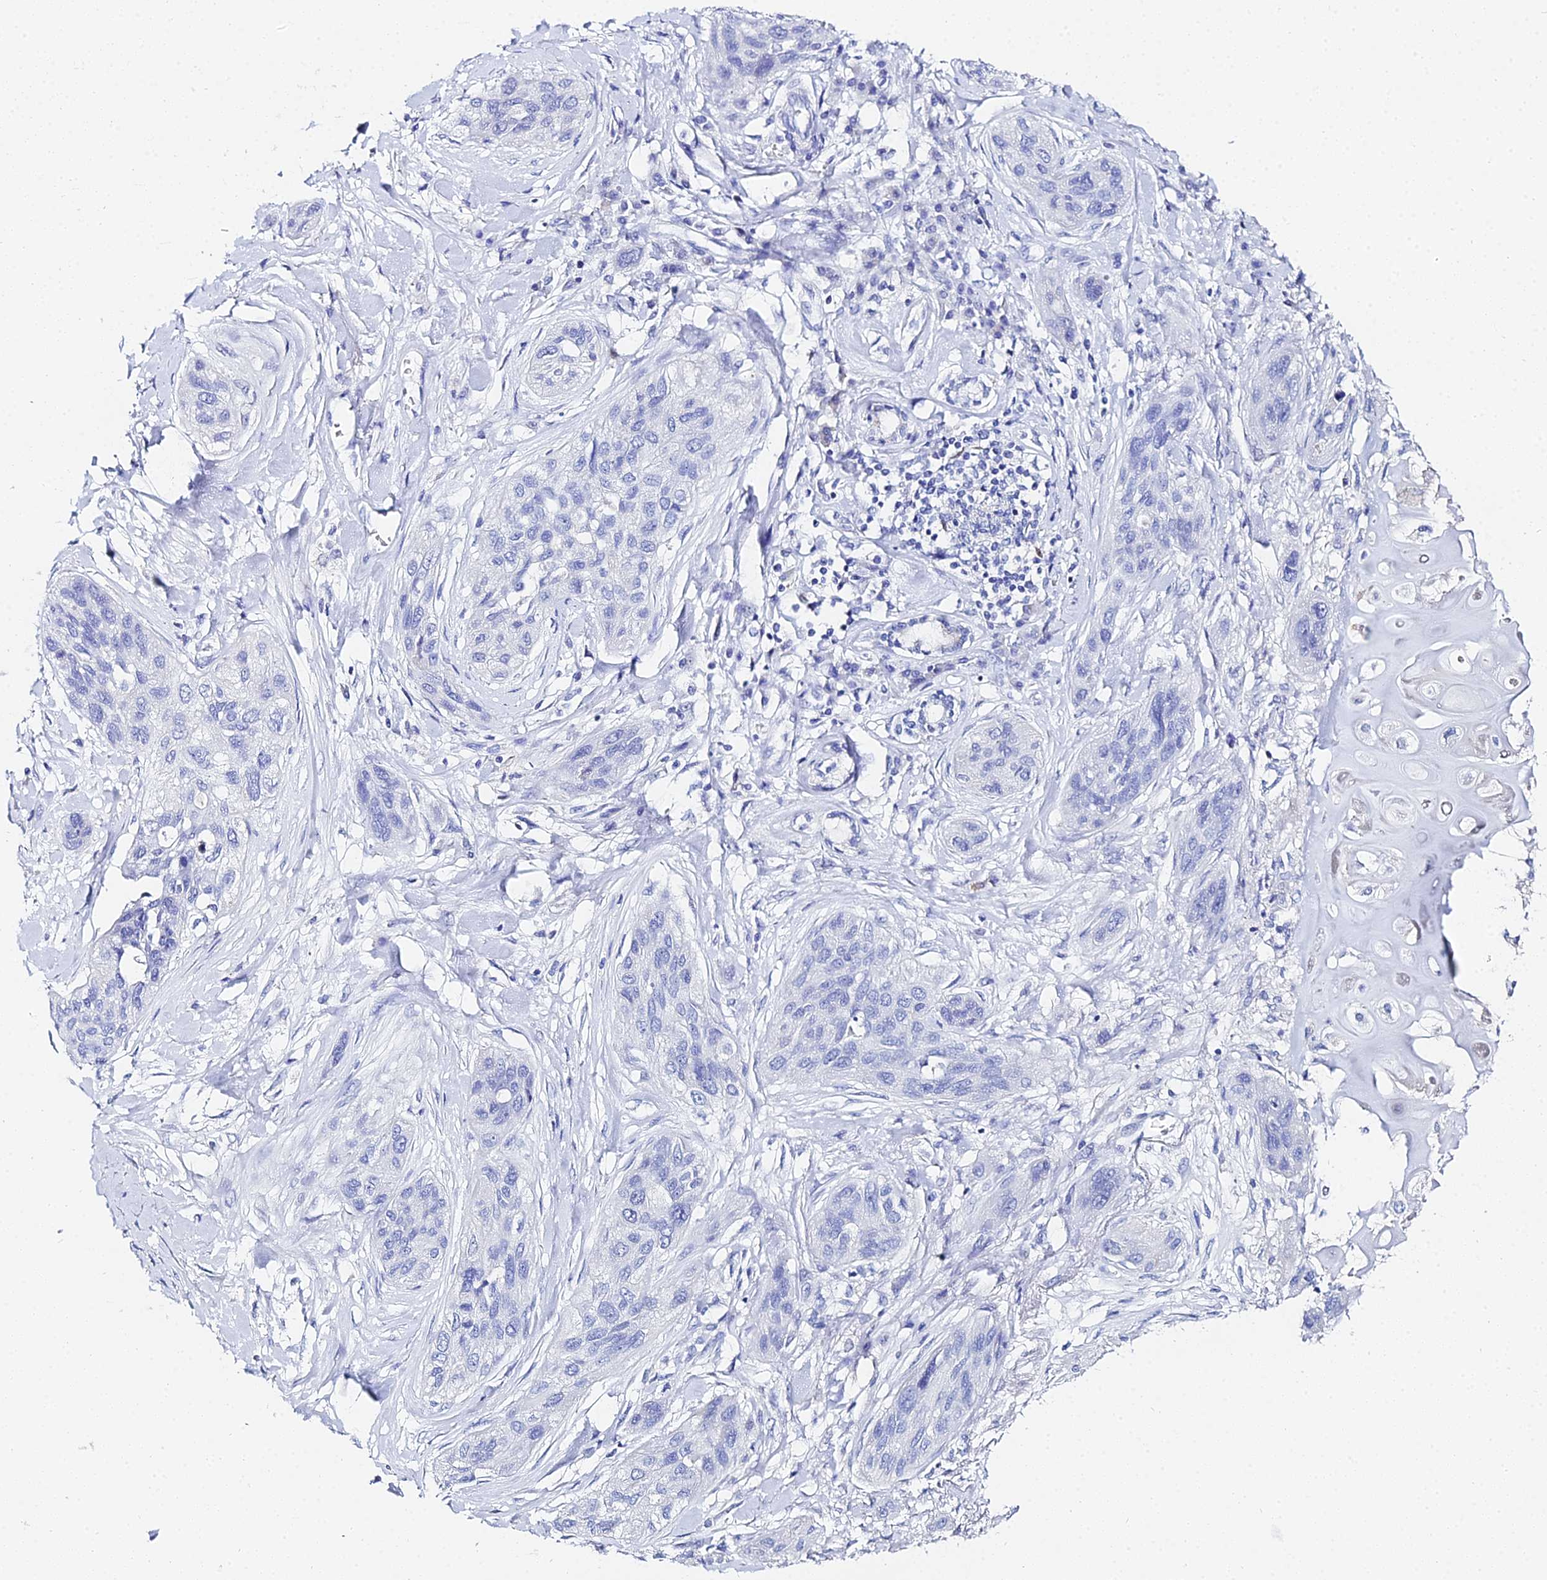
{"staining": {"intensity": "negative", "quantity": "none", "location": "none"}, "tissue": "lung cancer", "cell_type": "Tumor cells", "image_type": "cancer", "snomed": [{"axis": "morphology", "description": "Squamous cell carcinoma, NOS"}, {"axis": "topography", "description": "Lung"}], "caption": "This is a image of immunohistochemistry staining of squamous cell carcinoma (lung), which shows no expression in tumor cells. (Stains: DAB immunohistochemistry (IHC) with hematoxylin counter stain, Microscopy: brightfield microscopy at high magnification).", "gene": "OCM", "patient": {"sex": "female", "age": 70}}